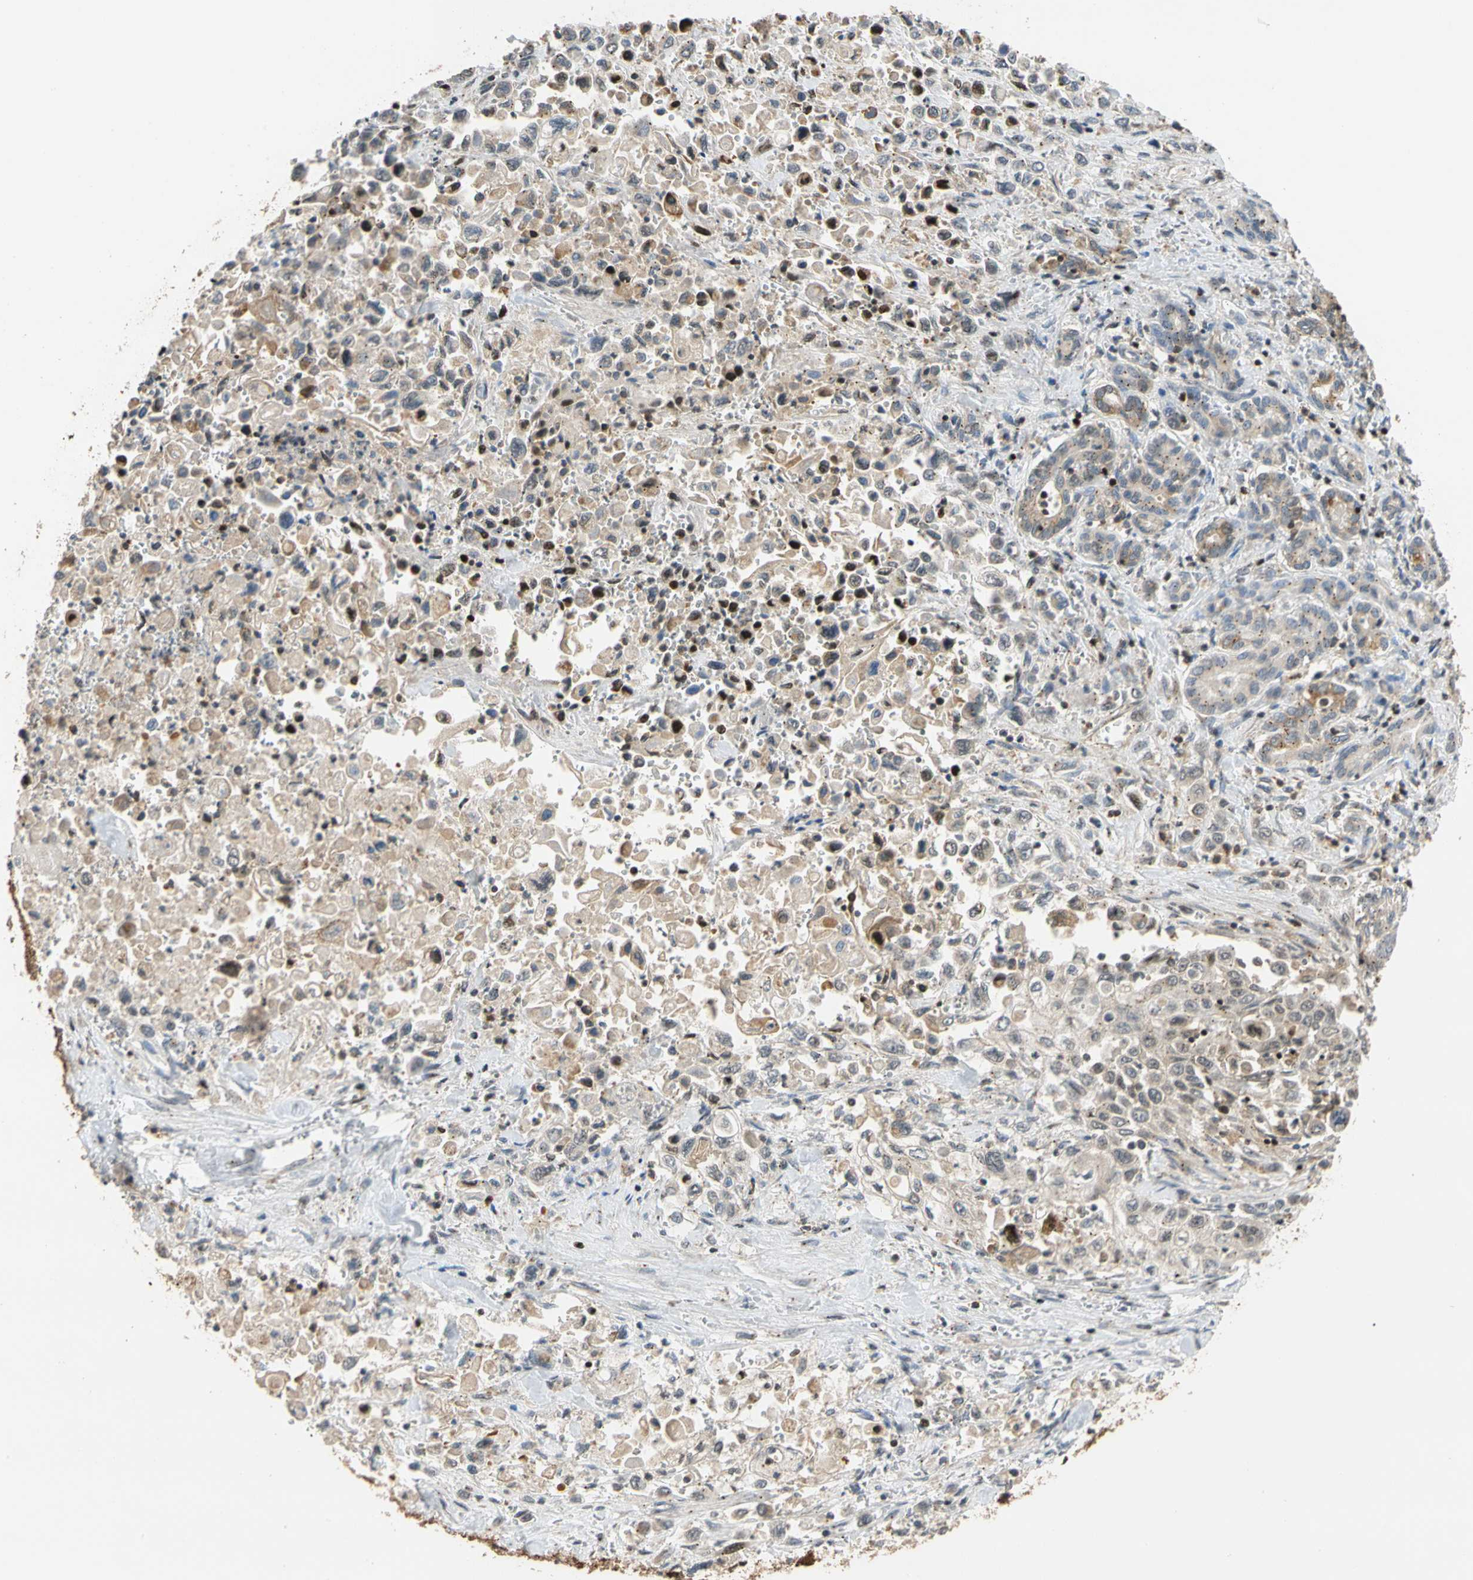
{"staining": {"intensity": "weak", "quantity": "<25%", "location": "cytoplasmic/membranous"}, "tissue": "pancreatic cancer", "cell_type": "Tumor cells", "image_type": "cancer", "snomed": [{"axis": "morphology", "description": "Adenocarcinoma, NOS"}, {"axis": "topography", "description": "Pancreas"}], "caption": "A micrograph of adenocarcinoma (pancreatic) stained for a protein shows no brown staining in tumor cells. The staining was performed using DAB to visualize the protein expression in brown, while the nuclei were stained in blue with hematoxylin (Magnification: 20x).", "gene": "IP6K2", "patient": {"sex": "male", "age": 70}}